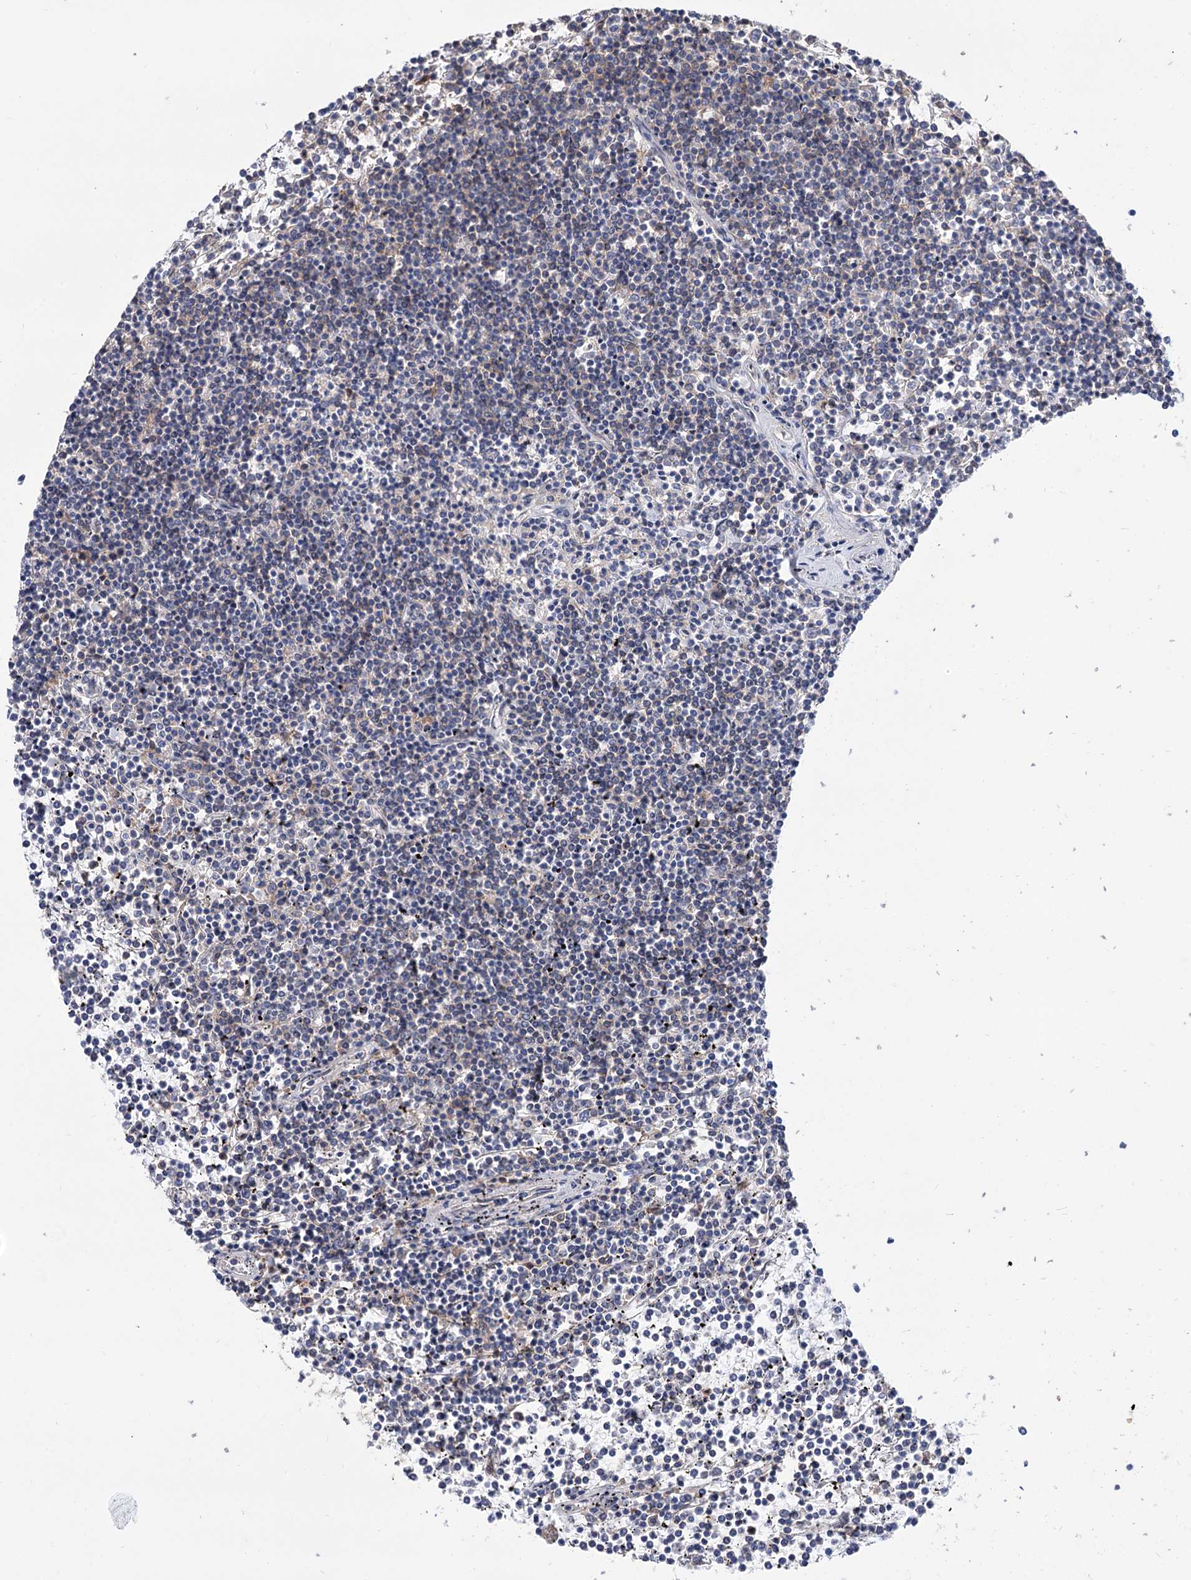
{"staining": {"intensity": "negative", "quantity": "none", "location": "none"}, "tissue": "lymphoma", "cell_type": "Tumor cells", "image_type": "cancer", "snomed": [{"axis": "morphology", "description": "Malignant lymphoma, non-Hodgkin's type, Low grade"}, {"axis": "topography", "description": "Spleen"}], "caption": "The histopathology image demonstrates no significant staining in tumor cells of lymphoma. (Stains: DAB IHC with hematoxylin counter stain, Microscopy: brightfield microscopy at high magnification).", "gene": "SEC24A", "patient": {"sex": "female", "age": 19}}